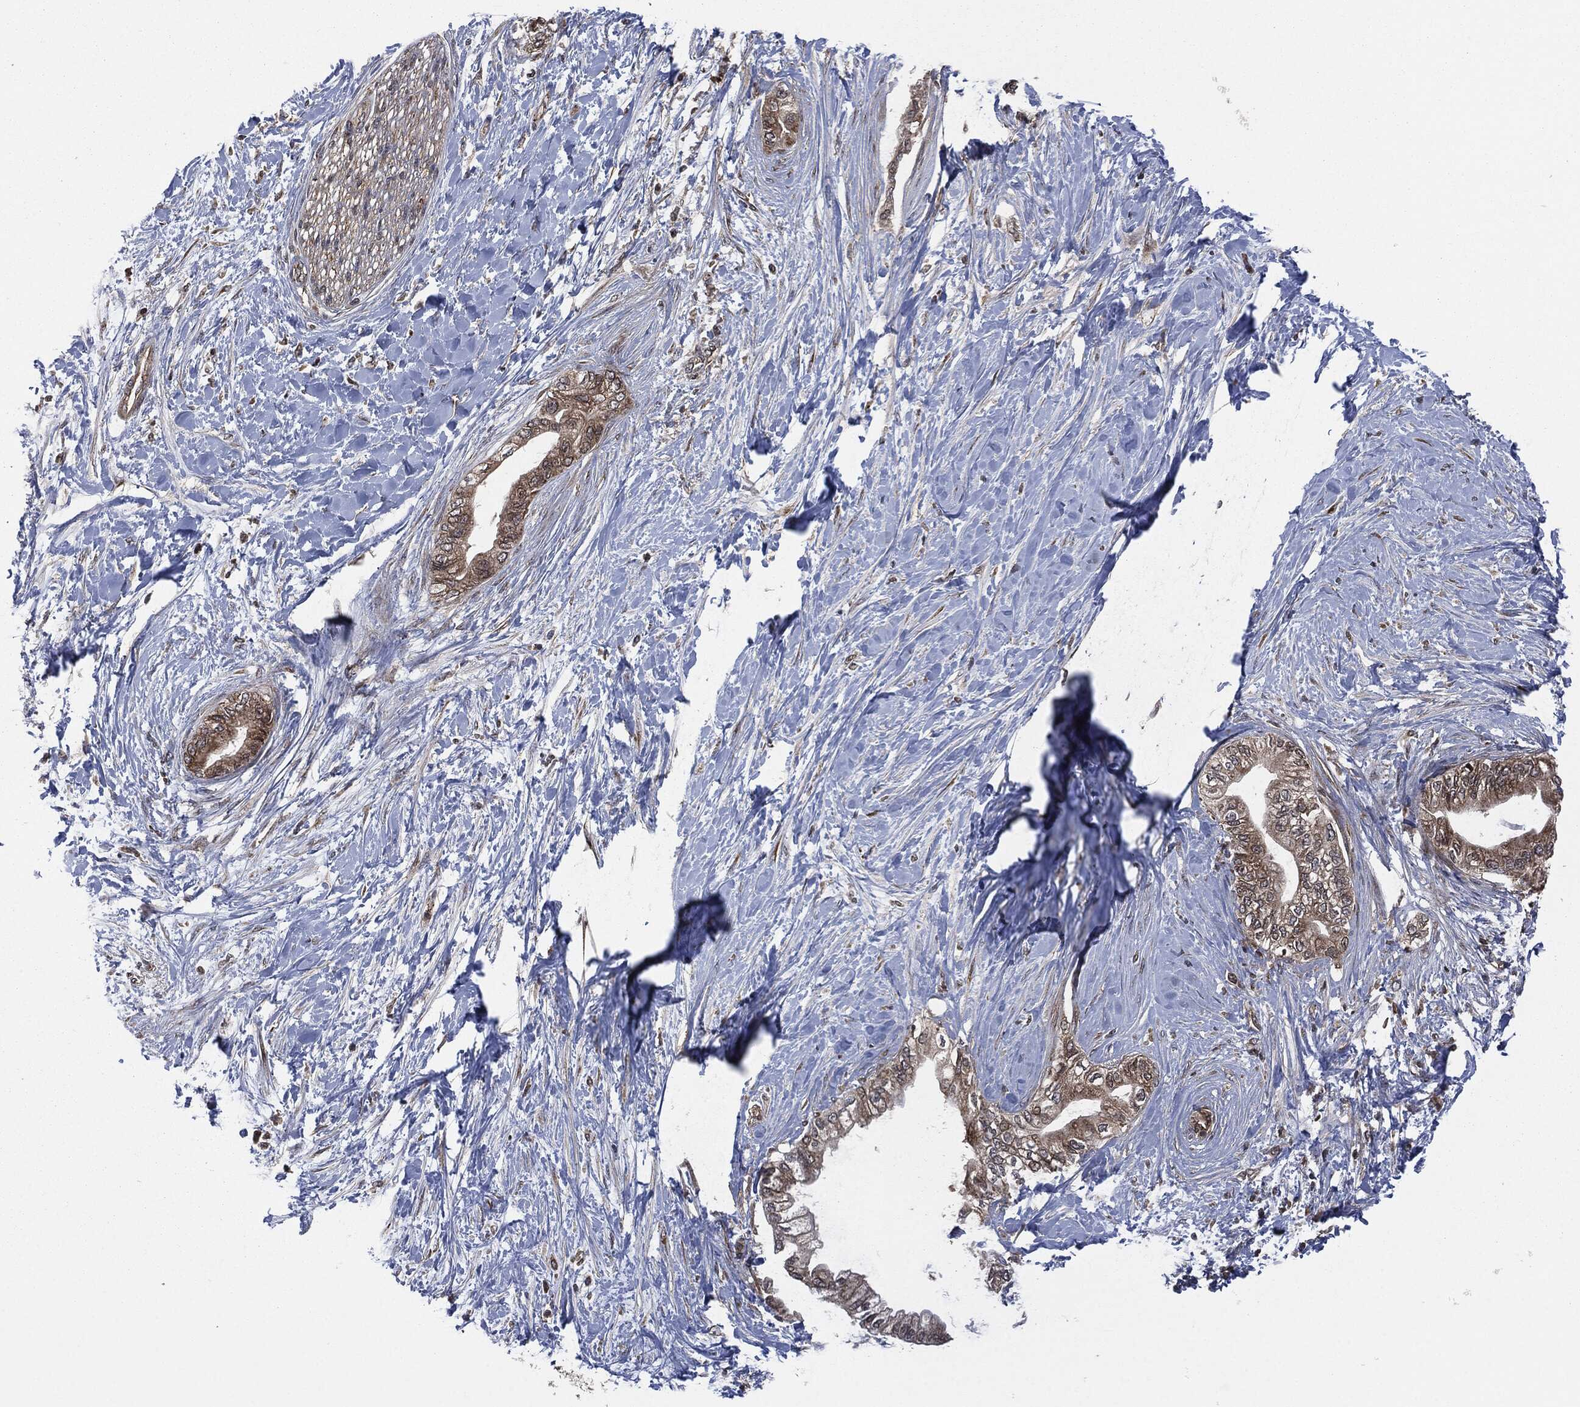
{"staining": {"intensity": "moderate", "quantity": ">75%", "location": "cytoplasmic/membranous"}, "tissue": "pancreatic cancer", "cell_type": "Tumor cells", "image_type": "cancer", "snomed": [{"axis": "morphology", "description": "Normal tissue, NOS"}, {"axis": "morphology", "description": "Adenocarcinoma, NOS"}, {"axis": "topography", "description": "Pancreas"}, {"axis": "topography", "description": "Duodenum"}], "caption": "High-power microscopy captured an immunohistochemistry (IHC) micrograph of pancreatic cancer (adenocarcinoma), revealing moderate cytoplasmic/membranous positivity in about >75% of tumor cells.", "gene": "HRAS", "patient": {"sex": "female", "age": 60}}